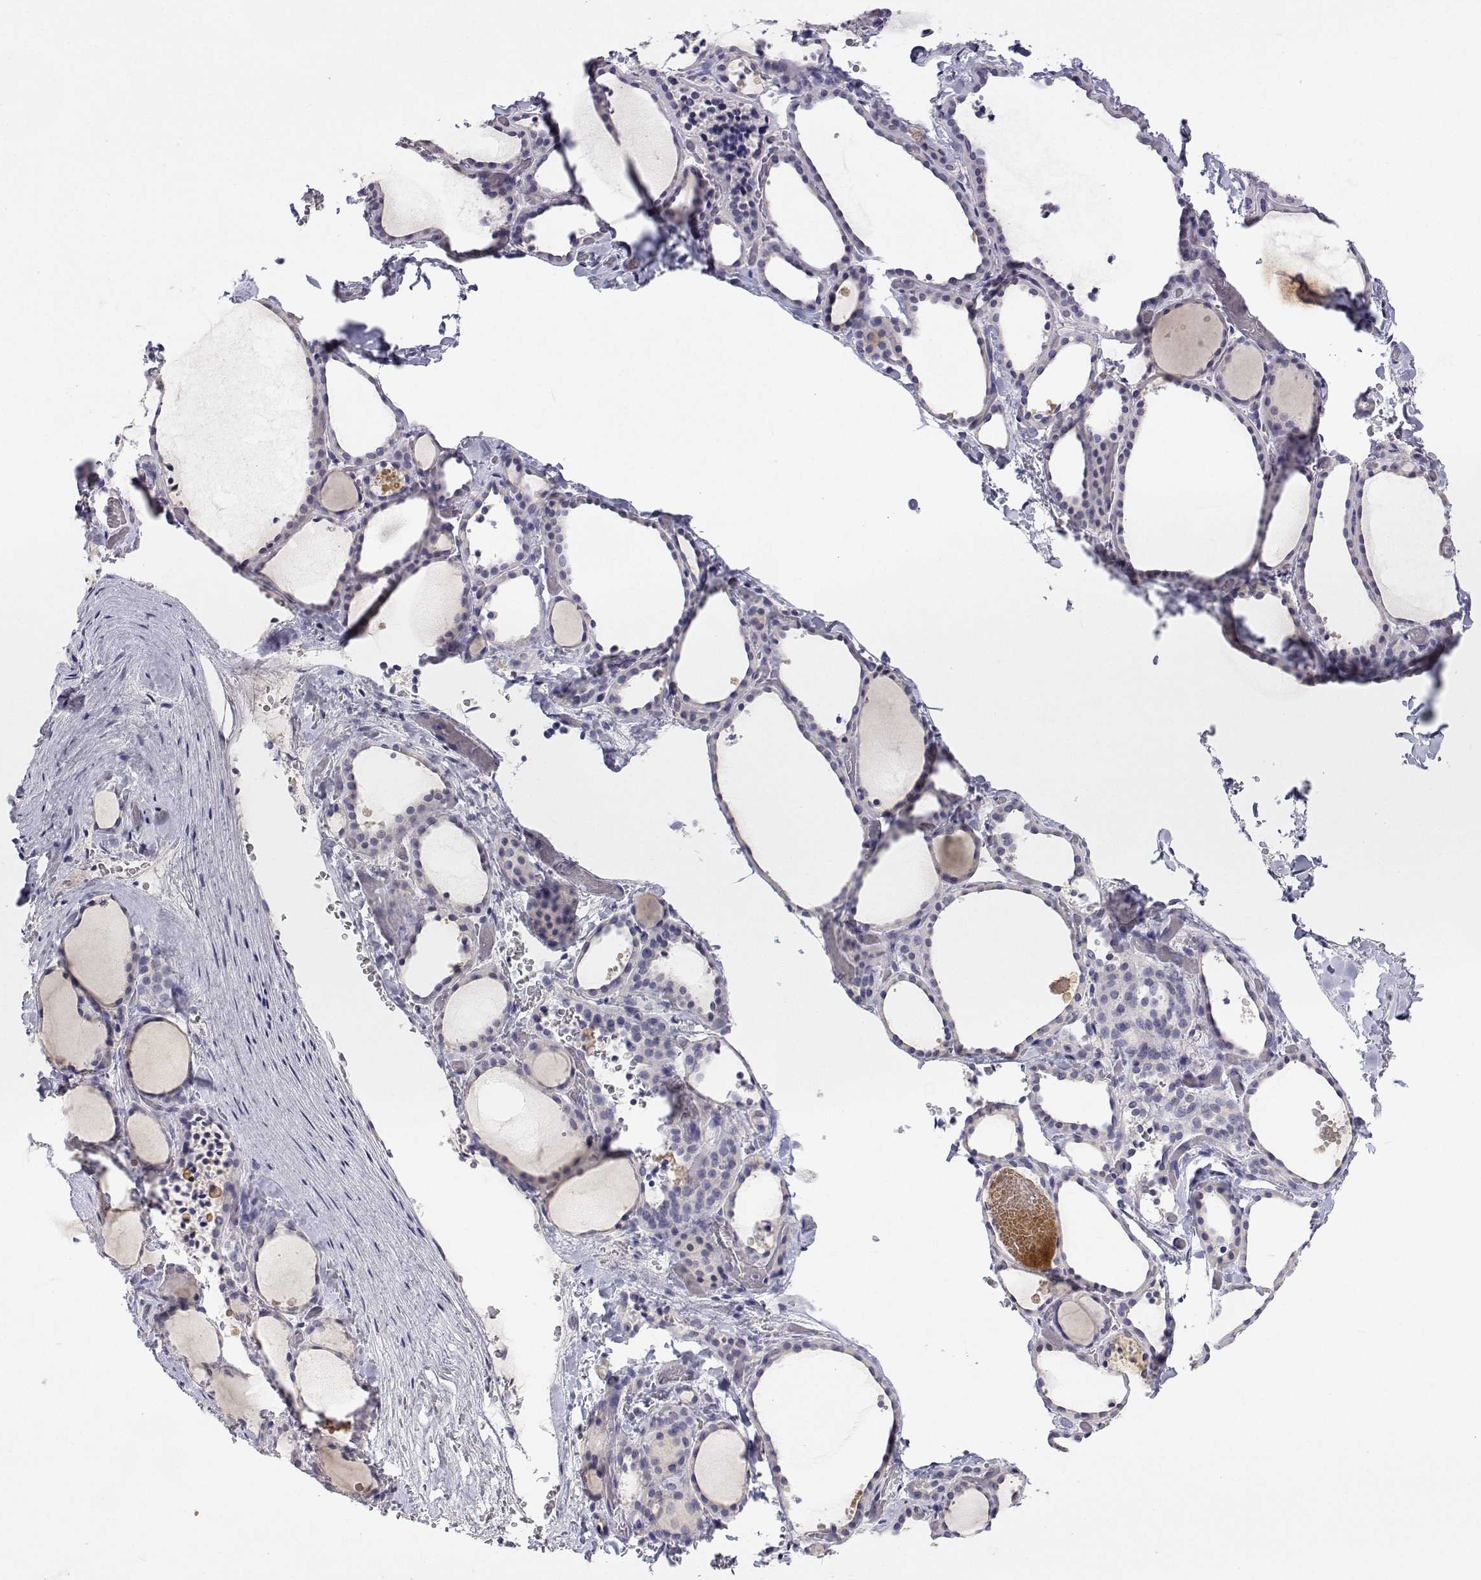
{"staining": {"intensity": "negative", "quantity": "none", "location": "none"}, "tissue": "thyroid gland", "cell_type": "Glandular cells", "image_type": "normal", "snomed": [{"axis": "morphology", "description": "Normal tissue, NOS"}, {"axis": "topography", "description": "Thyroid gland"}], "caption": "Immunohistochemistry (IHC) of benign thyroid gland shows no expression in glandular cells. (DAB (3,3'-diaminobenzidine) IHC visualized using brightfield microscopy, high magnification).", "gene": "ANKRD65", "patient": {"sex": "female", "age": 36}}